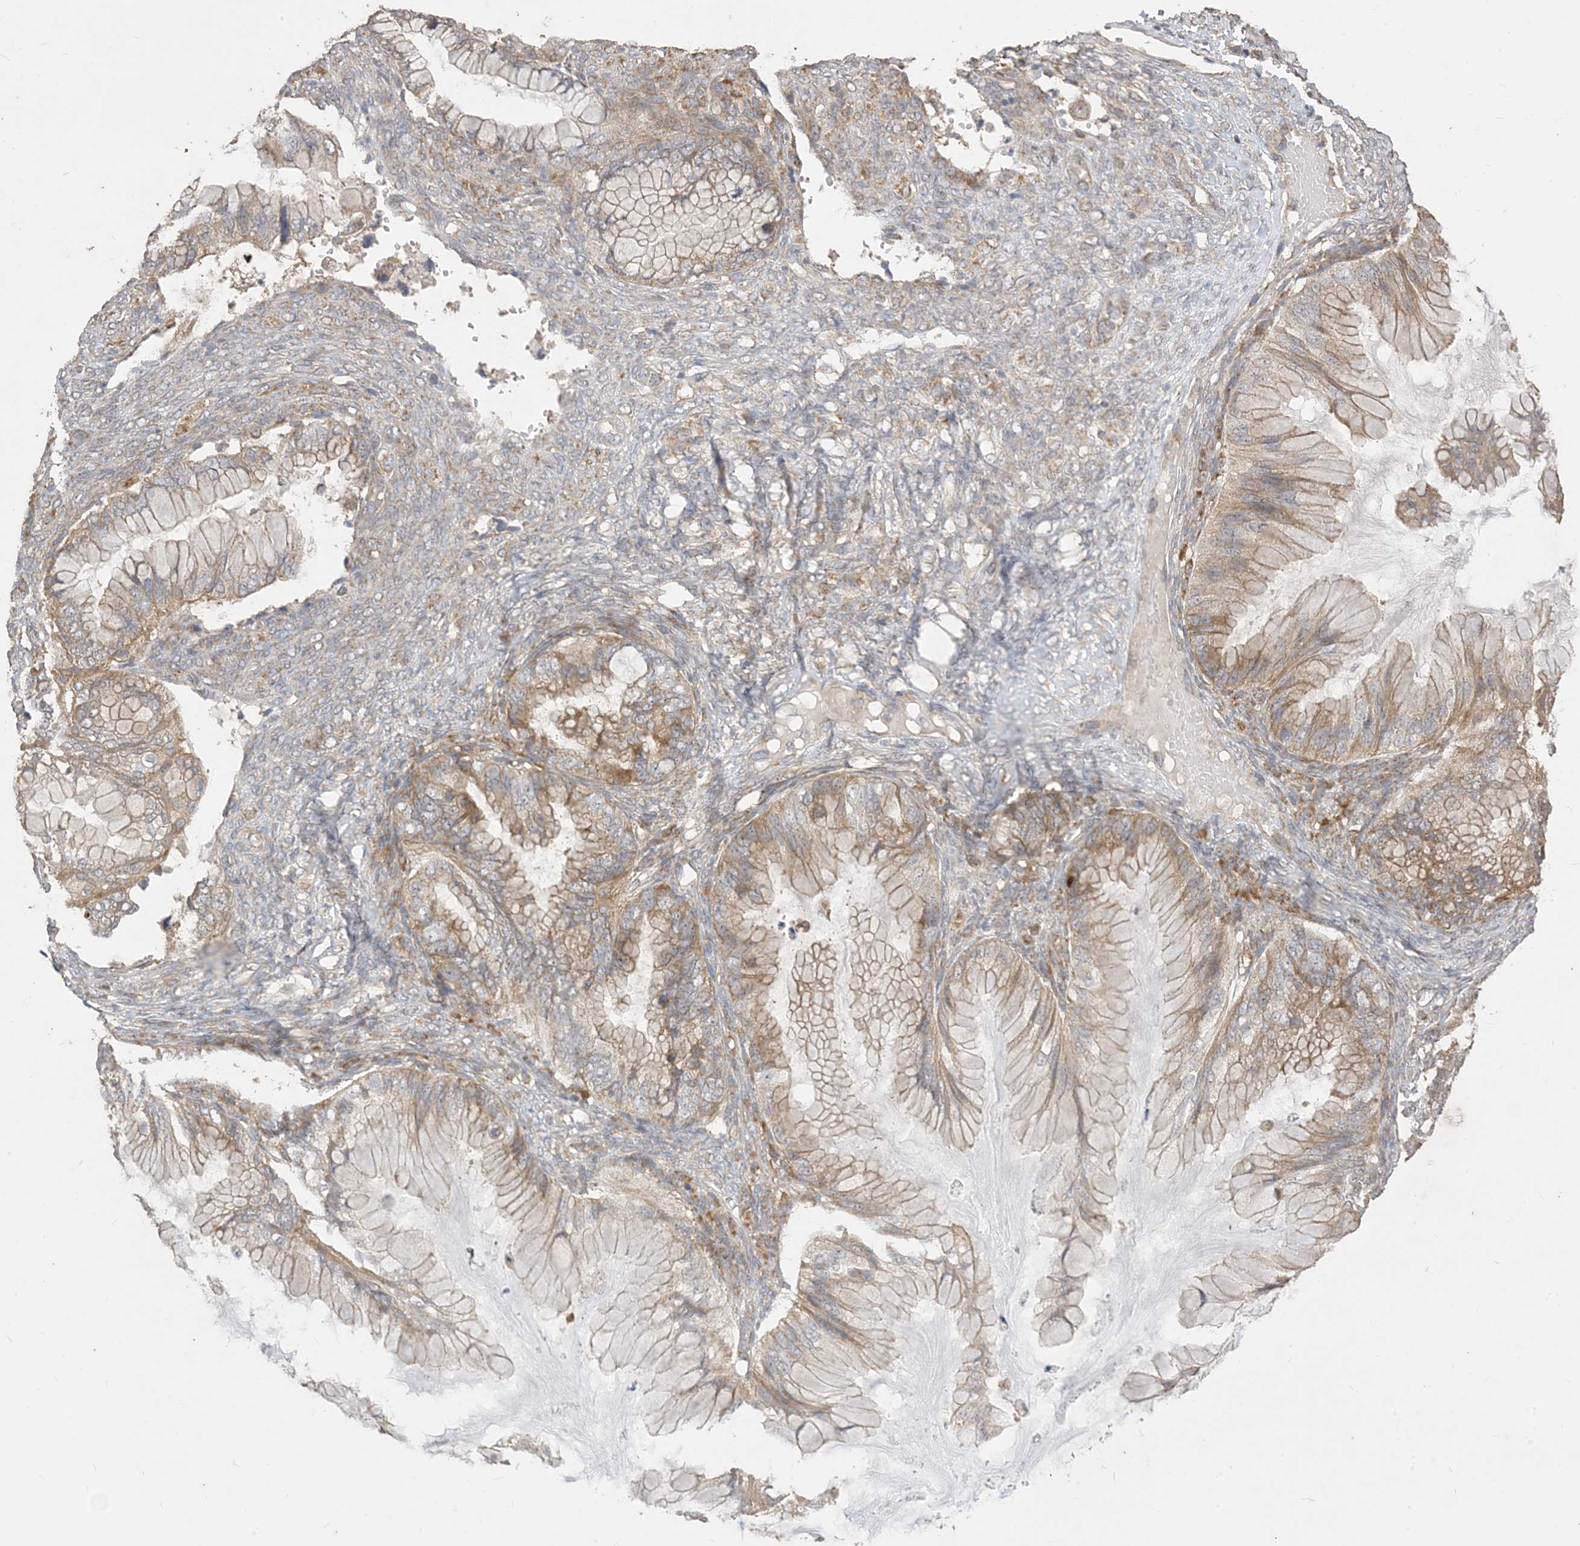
{"staining": {"intensity": "strong", "quantity": ">75%", "location": "cytoplasmic/membranous"}, "tissue": "ovarian cancer", "cell_type": "Tumor cells", "image_type": "cancer", "snomed": [{"axis": "morphology", "description": "Cystadenocarcinoma, mucinous, NOS"}, {"axis": "topography", "description": "Ovary"}], "caption": "Ovarian cancer (mucinous cystadenocarcinoma) tissue reveals strong cytoplasmic/membranous expression in approximately >75% of tumor cells, visualized by immunohistochemistry.", "gene": "SIRT3", "patient": {"sex": "female", "age": 36}}